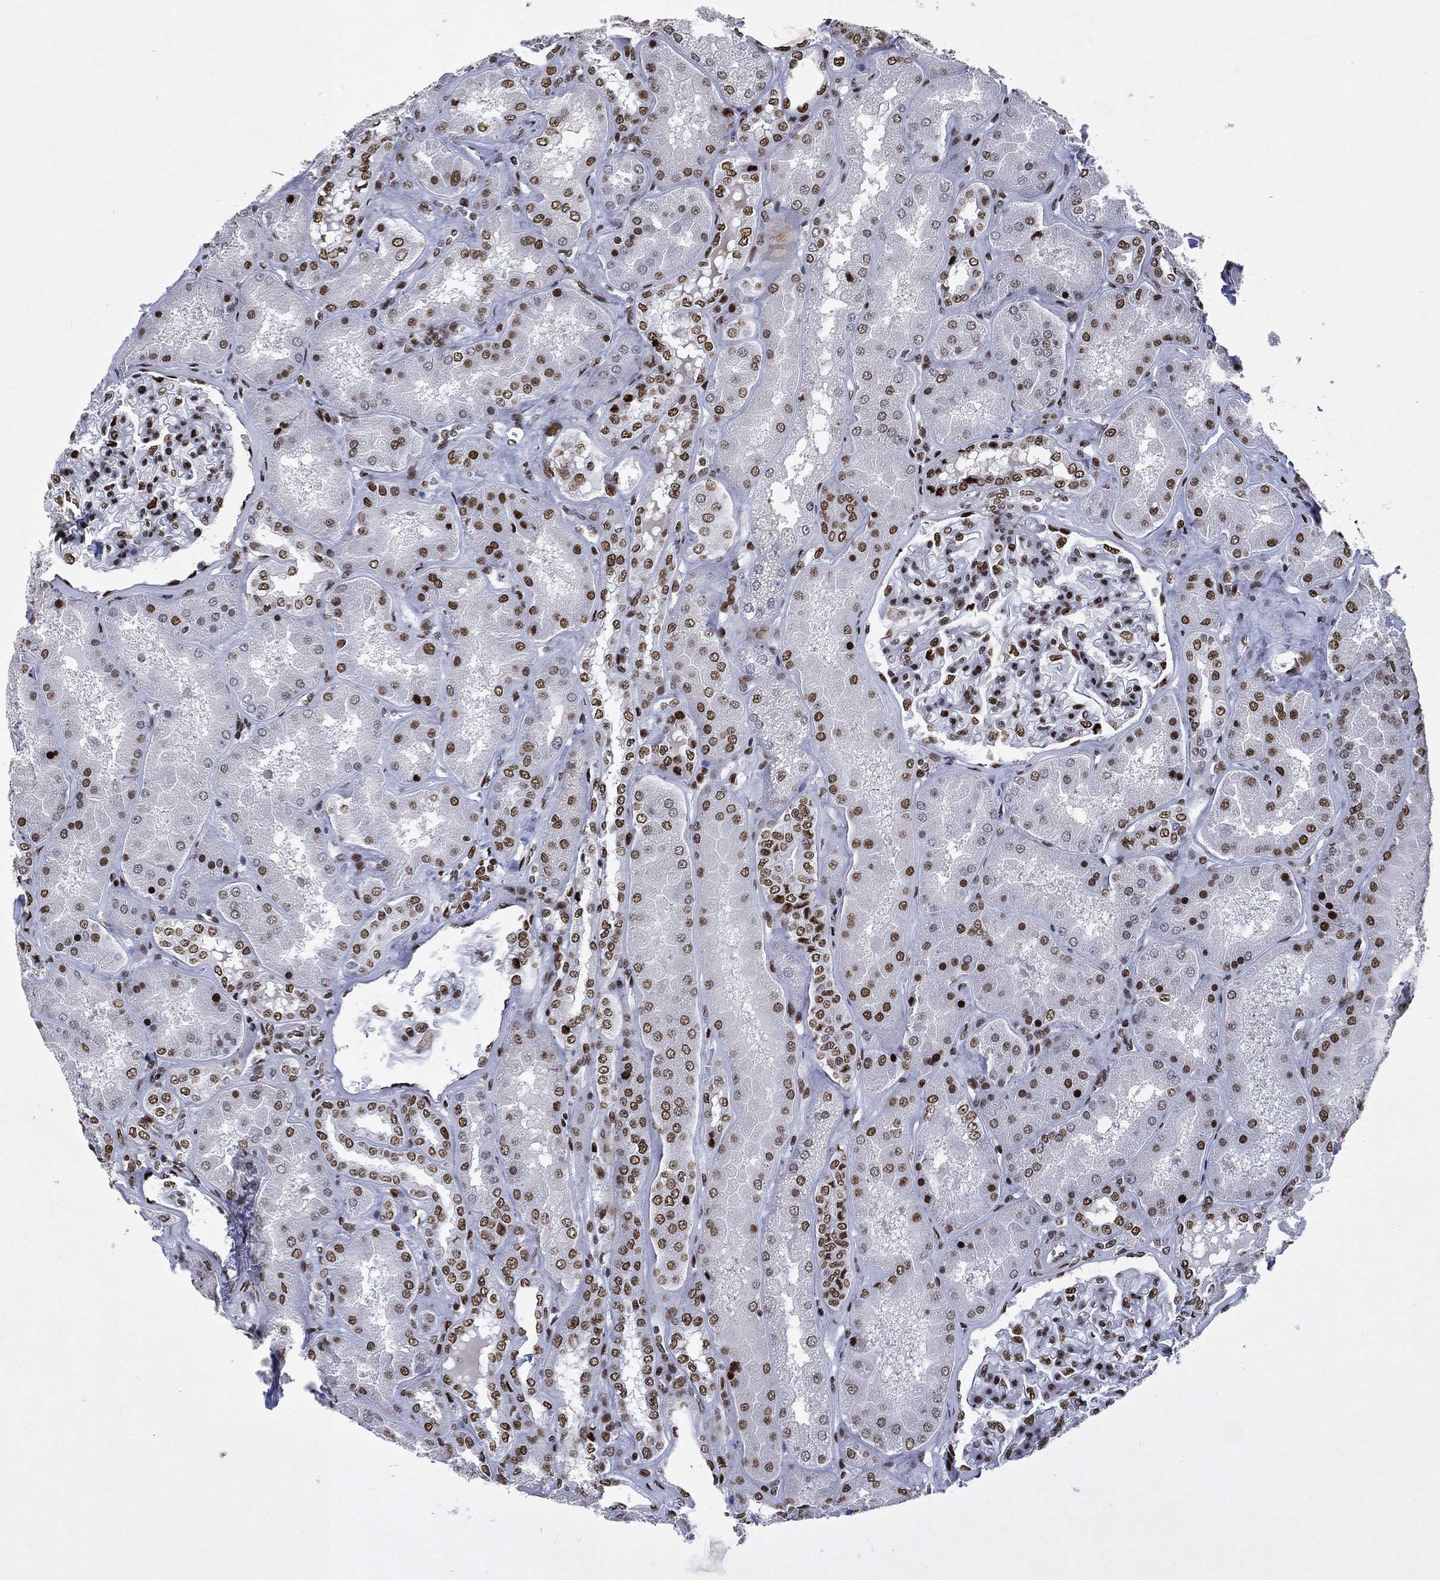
{"staining": {"intensity": "strong", "quantity": ">75%", "location": "nuclear"}, "tissue": "kidney", "cell_type": "Cells in glomeruli", "image_type": "normal", "snomed": [{"axis": "morphology", "description": "Normal tissue, NOS"}, {"axis": "topography", "description": "Kidney"}], "caption": "Protein staining of benign kidney exhibits strong nuclear positivity in about >75% of cells in glomeruli.", "gene": "RTF1", "patient": {"sex": "female", "age": 56}}